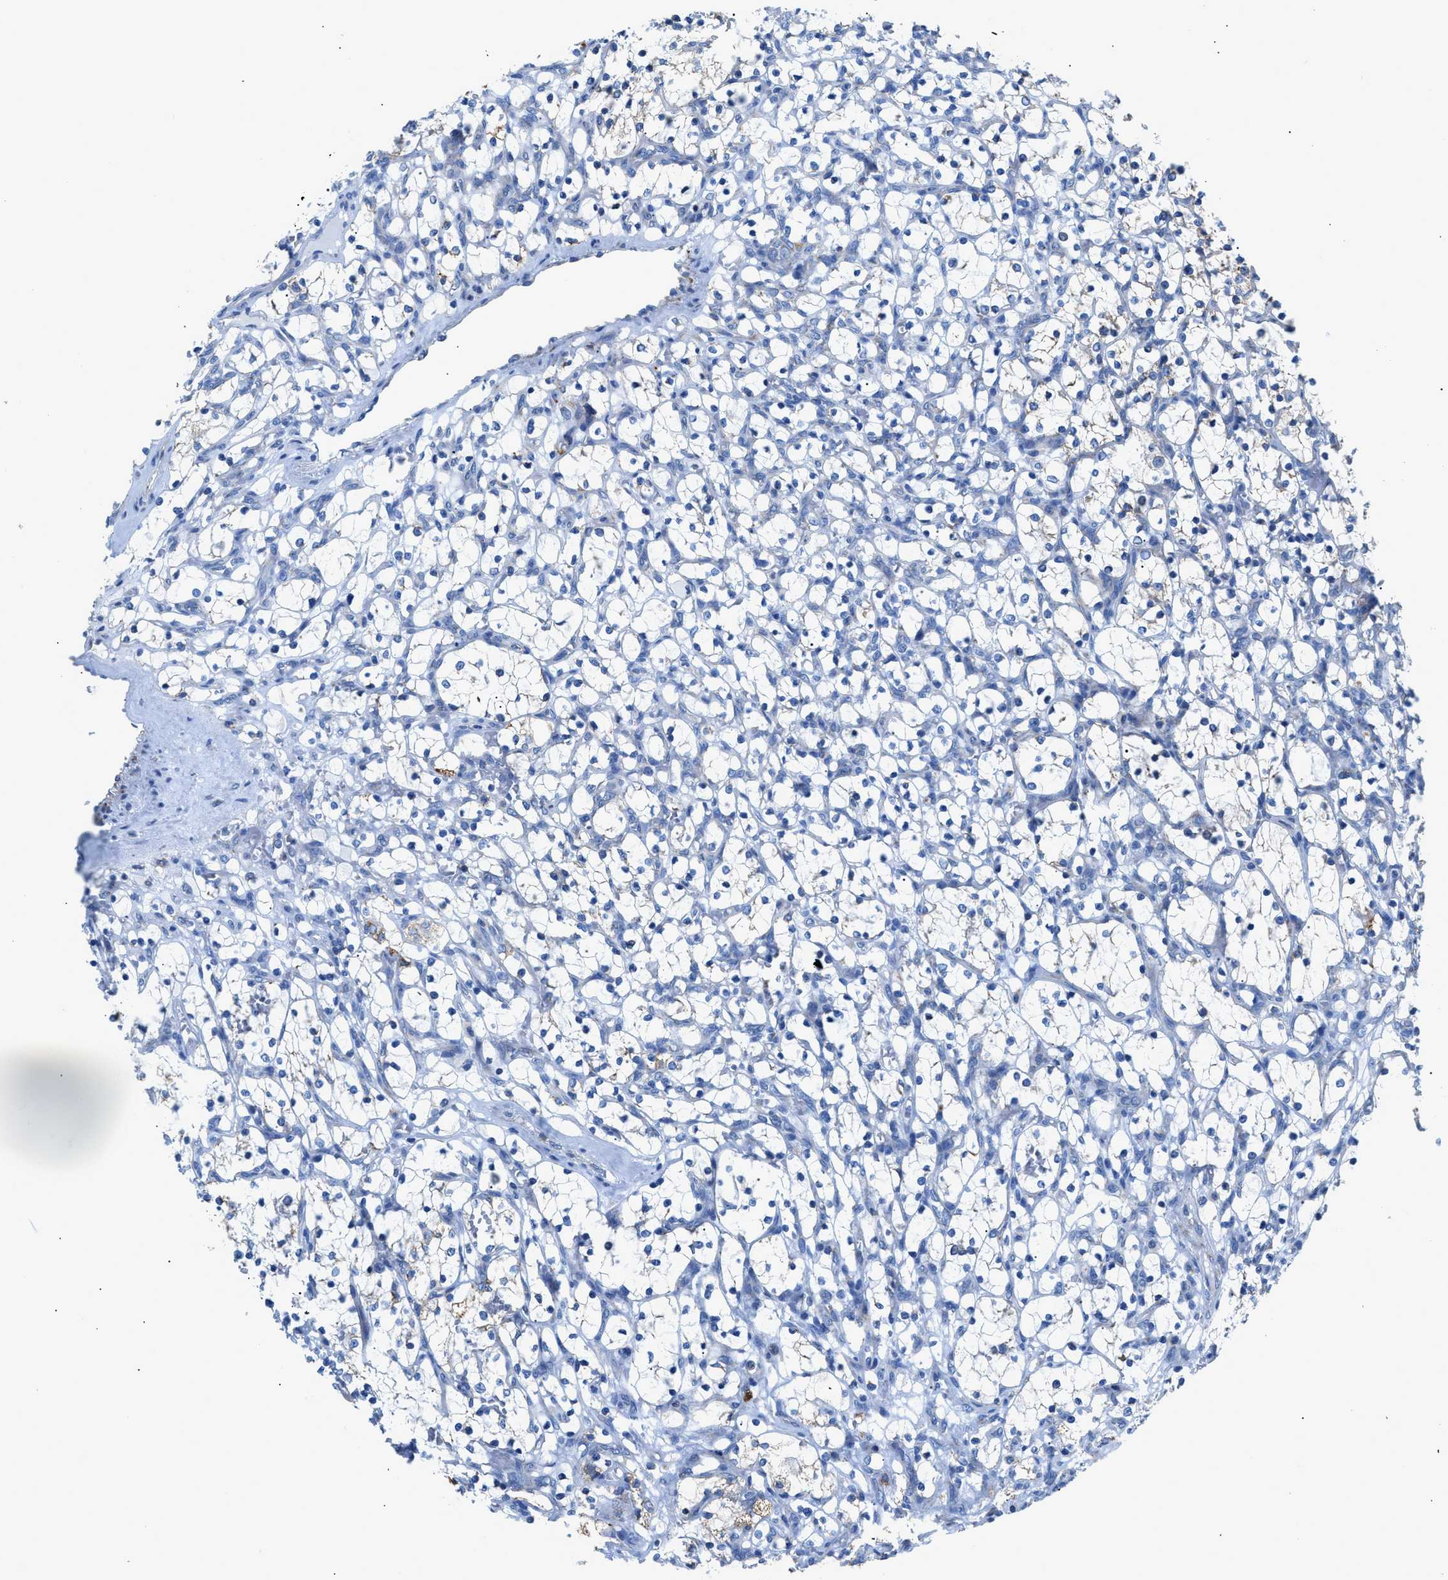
{"staining": {"intensity": "negative", "quantity": "none", "location": "none"}, "tissue": "renal cancer", "cell_type": "Tumor cells", "image_type": "cancer", "snomed": [{"axis": "morphology", "description": "Adenocarcinoma, NOS"}, {"axis": "topography", "description": "Kidney"}], "caption": "The immunohistochemistry photomicrograph has no significant expression in tumor cells of renal adenocarcinoma tissue. (Brightfield microscopy of DAB IHC at high magnification).", "gene": "ZDHHC3", "patient": {"sex": "female", "age": 69}}